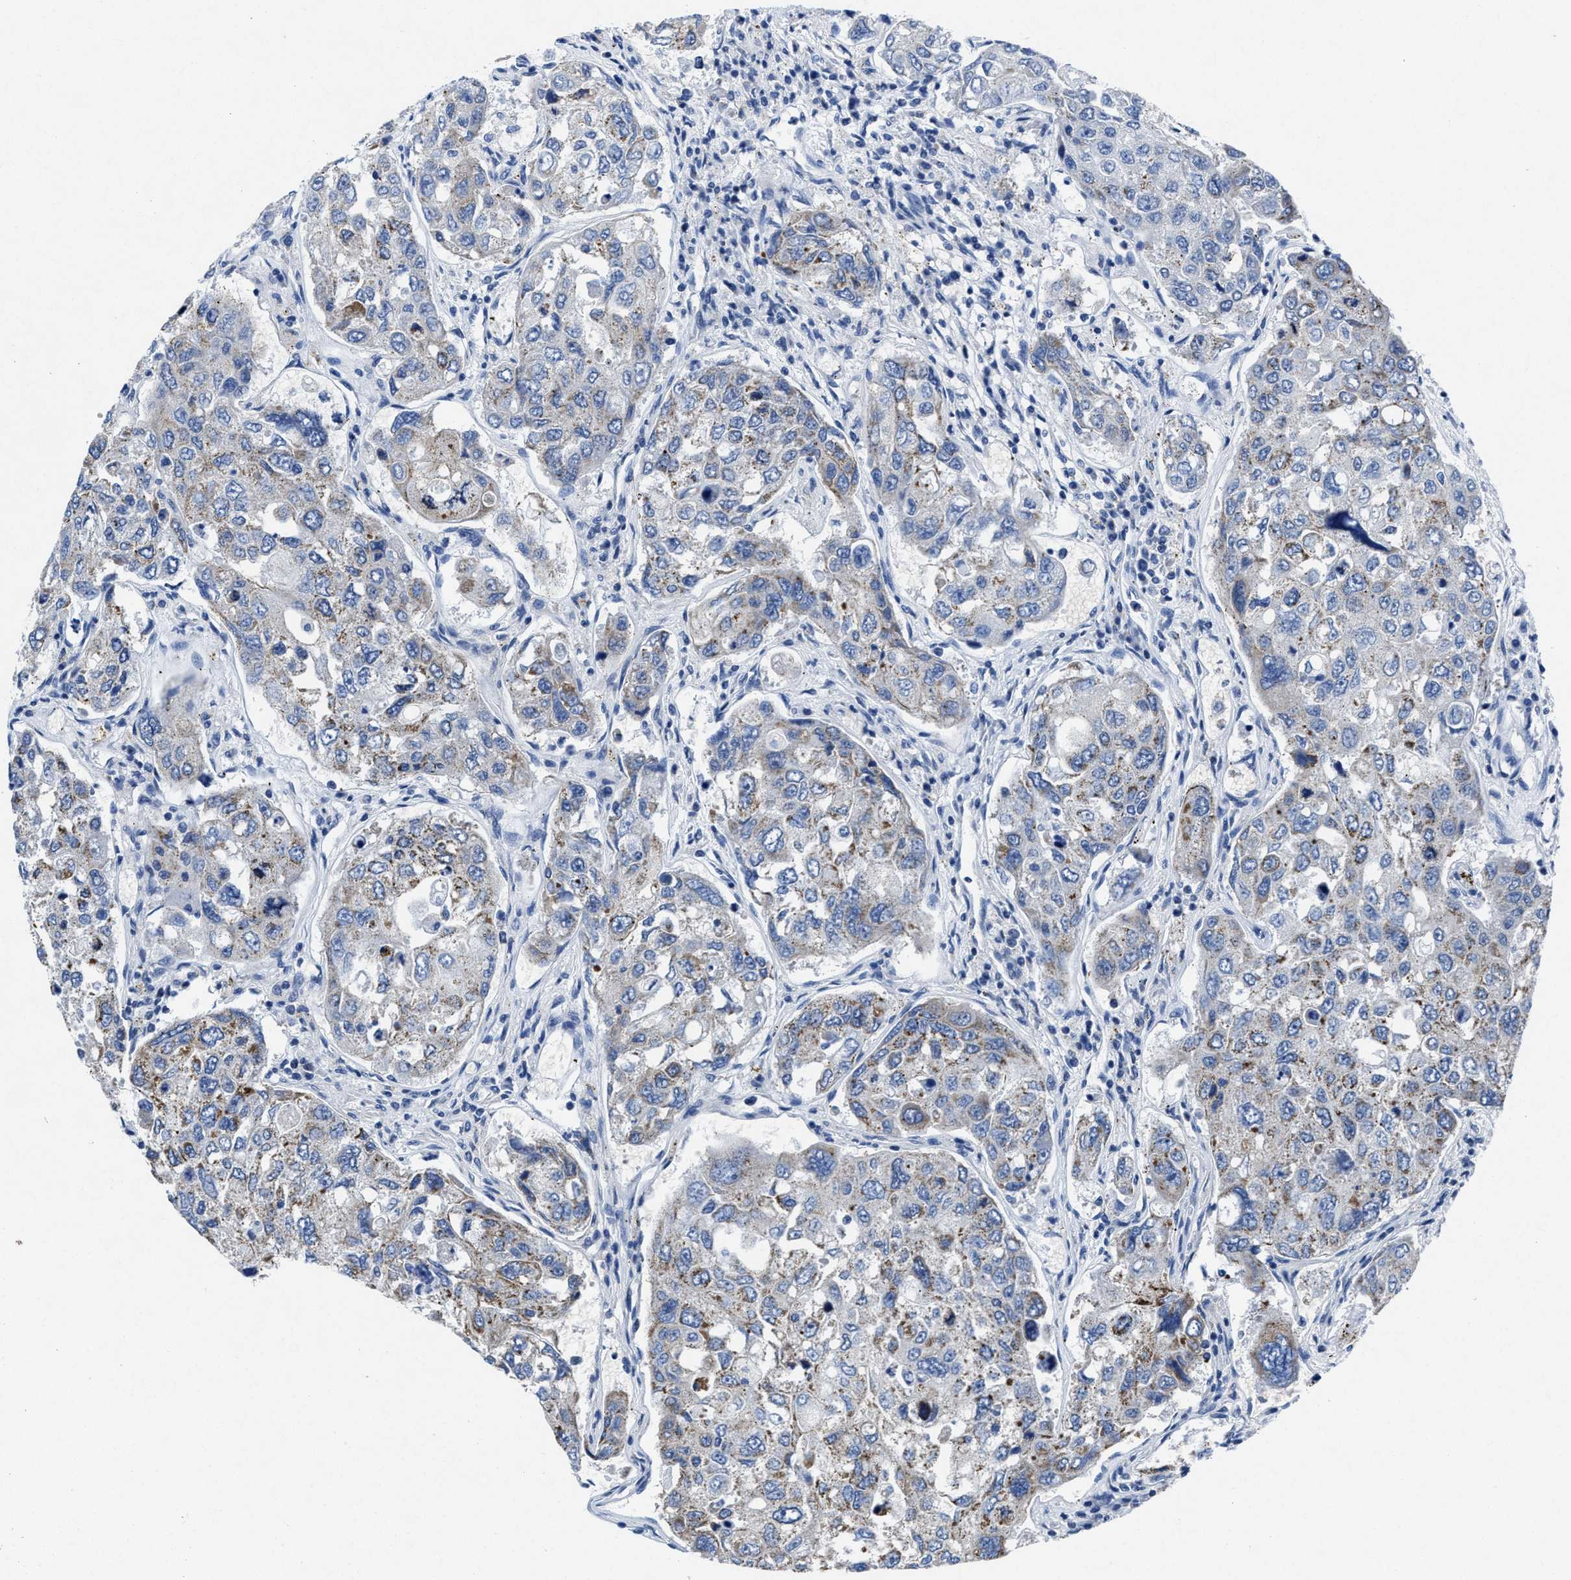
{"staining": {"intensity": "moderate", "quantity": "<25%", "location": "cytoplasmic/membranous"}, "tissue": "urothelial cancer", "cell_type": "Tumor cells", "image_type": "cancer", "snomed": [{"axis": "morphology", "description": "Urothelial carcinoma, High grade"}, {"axis": "topography", "description": "Lymph node"}, {"axis": "topography", "description": "Urinary bladder"}], "caption": "Brown immunohistochemical staining in urothelial carcinoma (high-grade) reveals moderate cytoplasmic/membranous positivity in about <25% of tumor cells.", "gene": "ID3", "patient": {"sex": "male", "age": 51}}